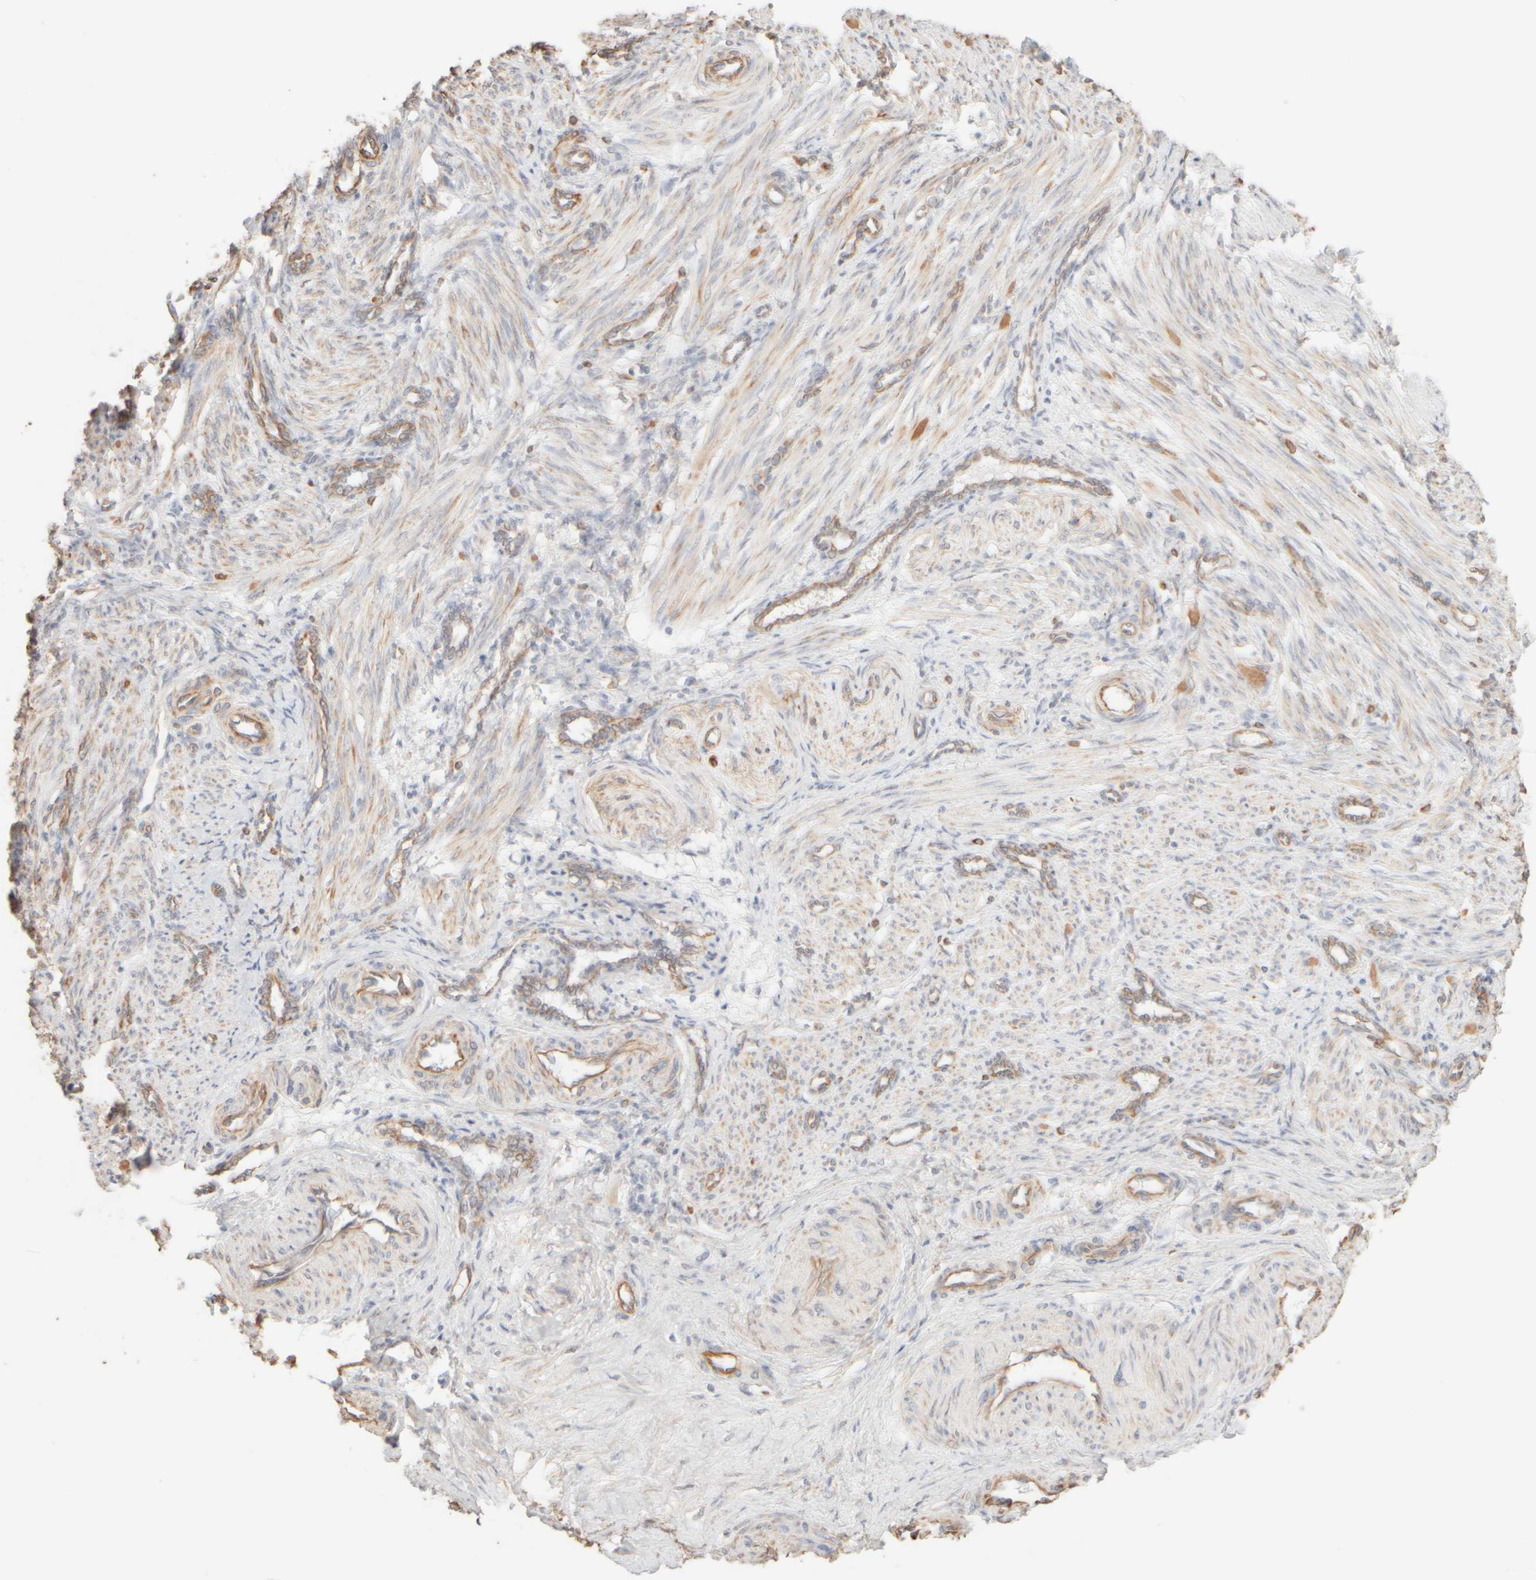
{"staining": {"intensity": "weak", "quantity": "25%-75%", "location": "cytoplasmic/membranous"}, "tissue": "smooth muscle", "cell_type": "Smooth muscle cells", "image_type": "normal", "snomed": [{"axis": "morphology", "description": "Normal tissue, NOS"}, {"axis": "topography", "description": "Endometrium"}], "caption": "IHC of normal human smooth muscle displays low levels of weak cytoplasmic/membranous expression in about 25%-75% of smooth muscle cells.", "gene": "KRT15", "patient": {"sex": "female", "age": 33}}